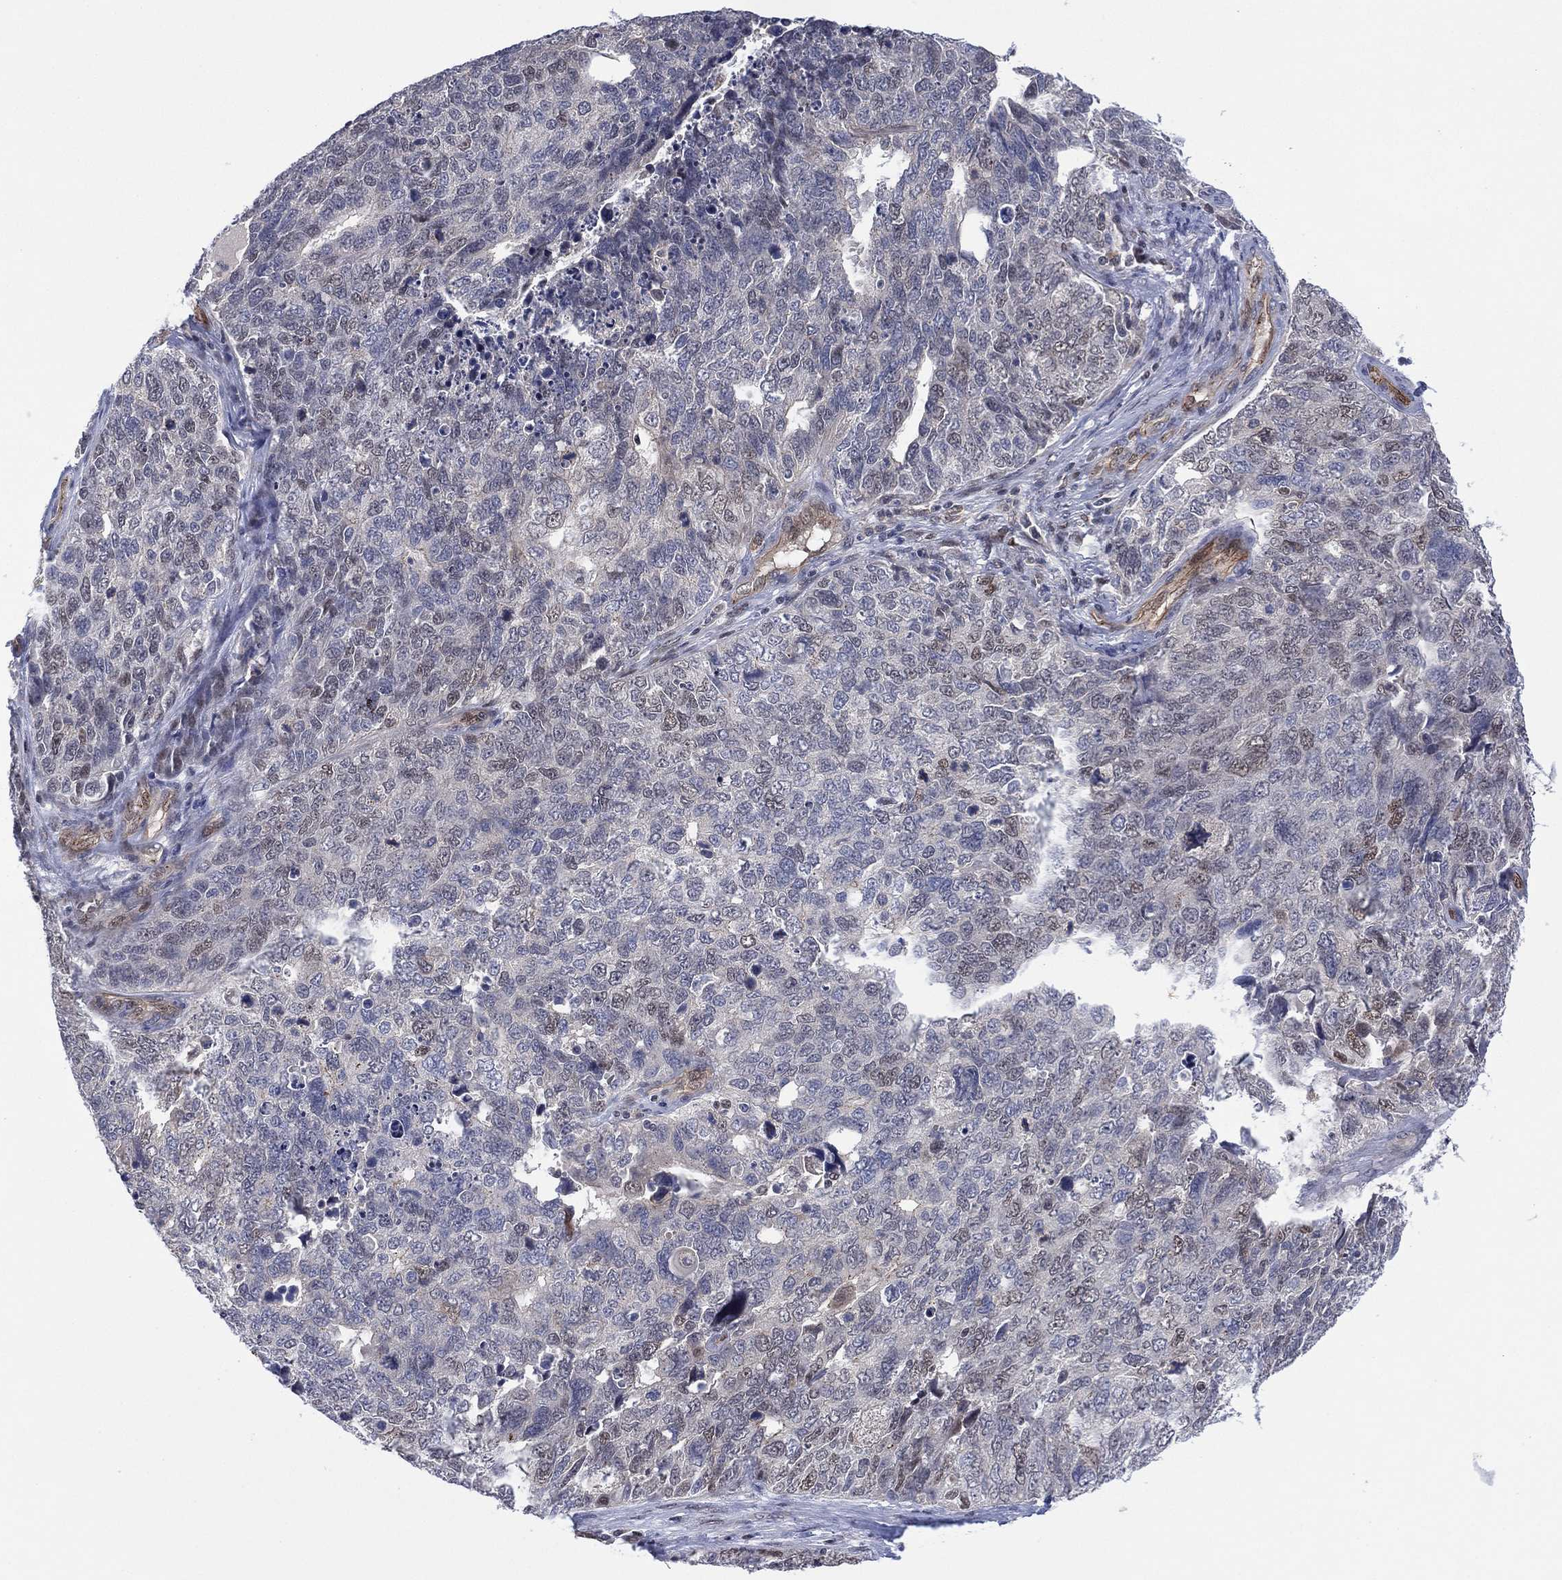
{"staining": {"intensity": "negative", "quantity": "none", "location": "none"}, "tissue": "cervical cancer", "cell_type": "Tumor cells", "image_type": "cancer", "snomed": [{"axis": "morphology", "description": "Squamous cell carcinoma, NOS"}, {"axis": "topography", "description": "Cervix"}], "caption": "Protein analysis of squamous cell carcinoma (cervical) demonstrates no significant positivity in tumor cells. Nuclei are stained in blue.", "gene": "GSE1", "patient": {"sex": "female", "age": 63}}